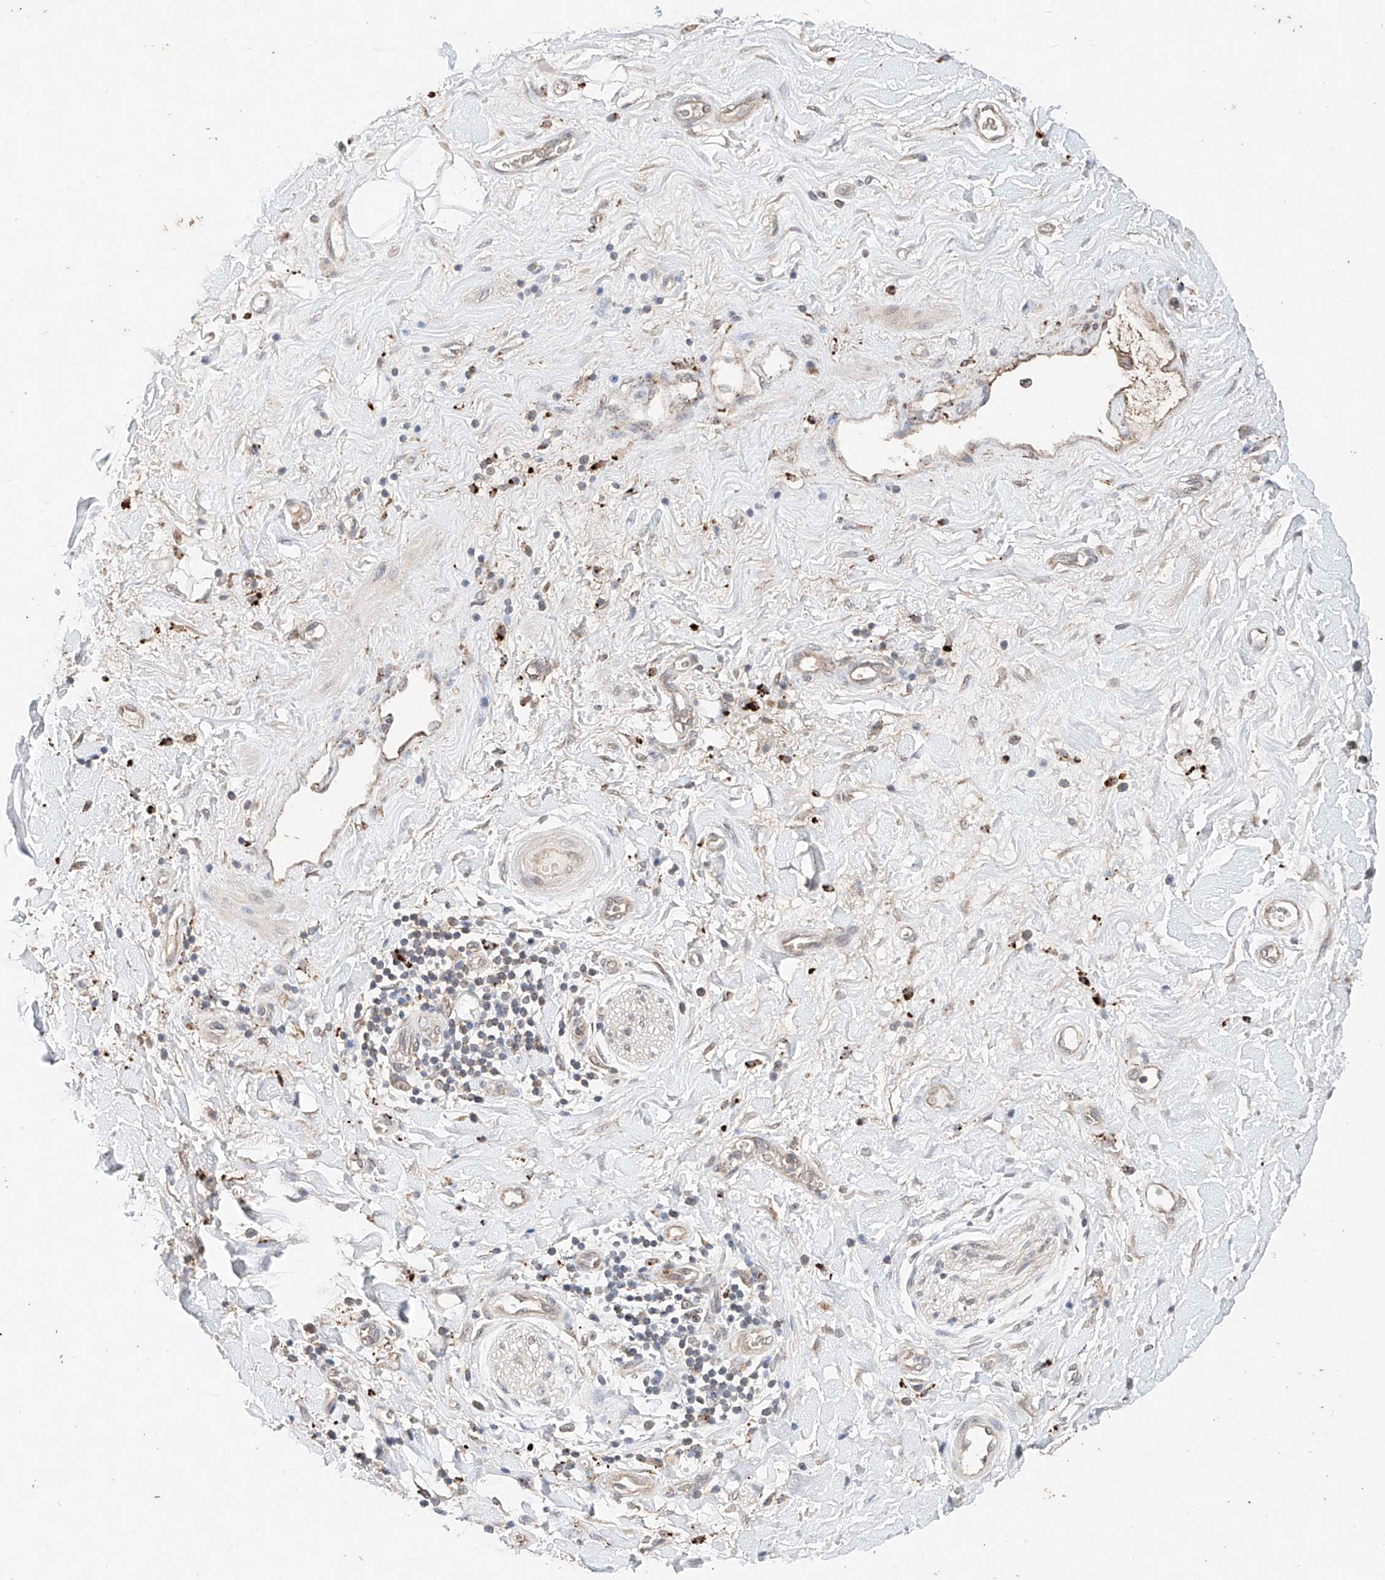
{"staining": {"intensity": "negative", "quantity": "none", "location": "none"}, "tissue": "adipose tissue", "cell_type": "Adipocytes", "image_type": "normal", "snomed": [{"axis": "morphology", "description": "Normal tissue, NOS"}, {"axis": "morphology", "description": "Adenocarcinoma, NOS"}, {"axis": "topography", "description": "Pancreas"}, {"axis": "topography", "description": "Peripheral nerve tissue"}], "caption": "High power microscopy photomicrograph of an immunohistochemistry photomicrograph of unremarkable adipose tissue, revealing no significant positivity in adipocytes. The staining is performed using DAB brown chromogen with nuclei counter-stained in using hematoxylin.", "gene": "FASTK", "patient": {"sex": "male", "age": 59}}